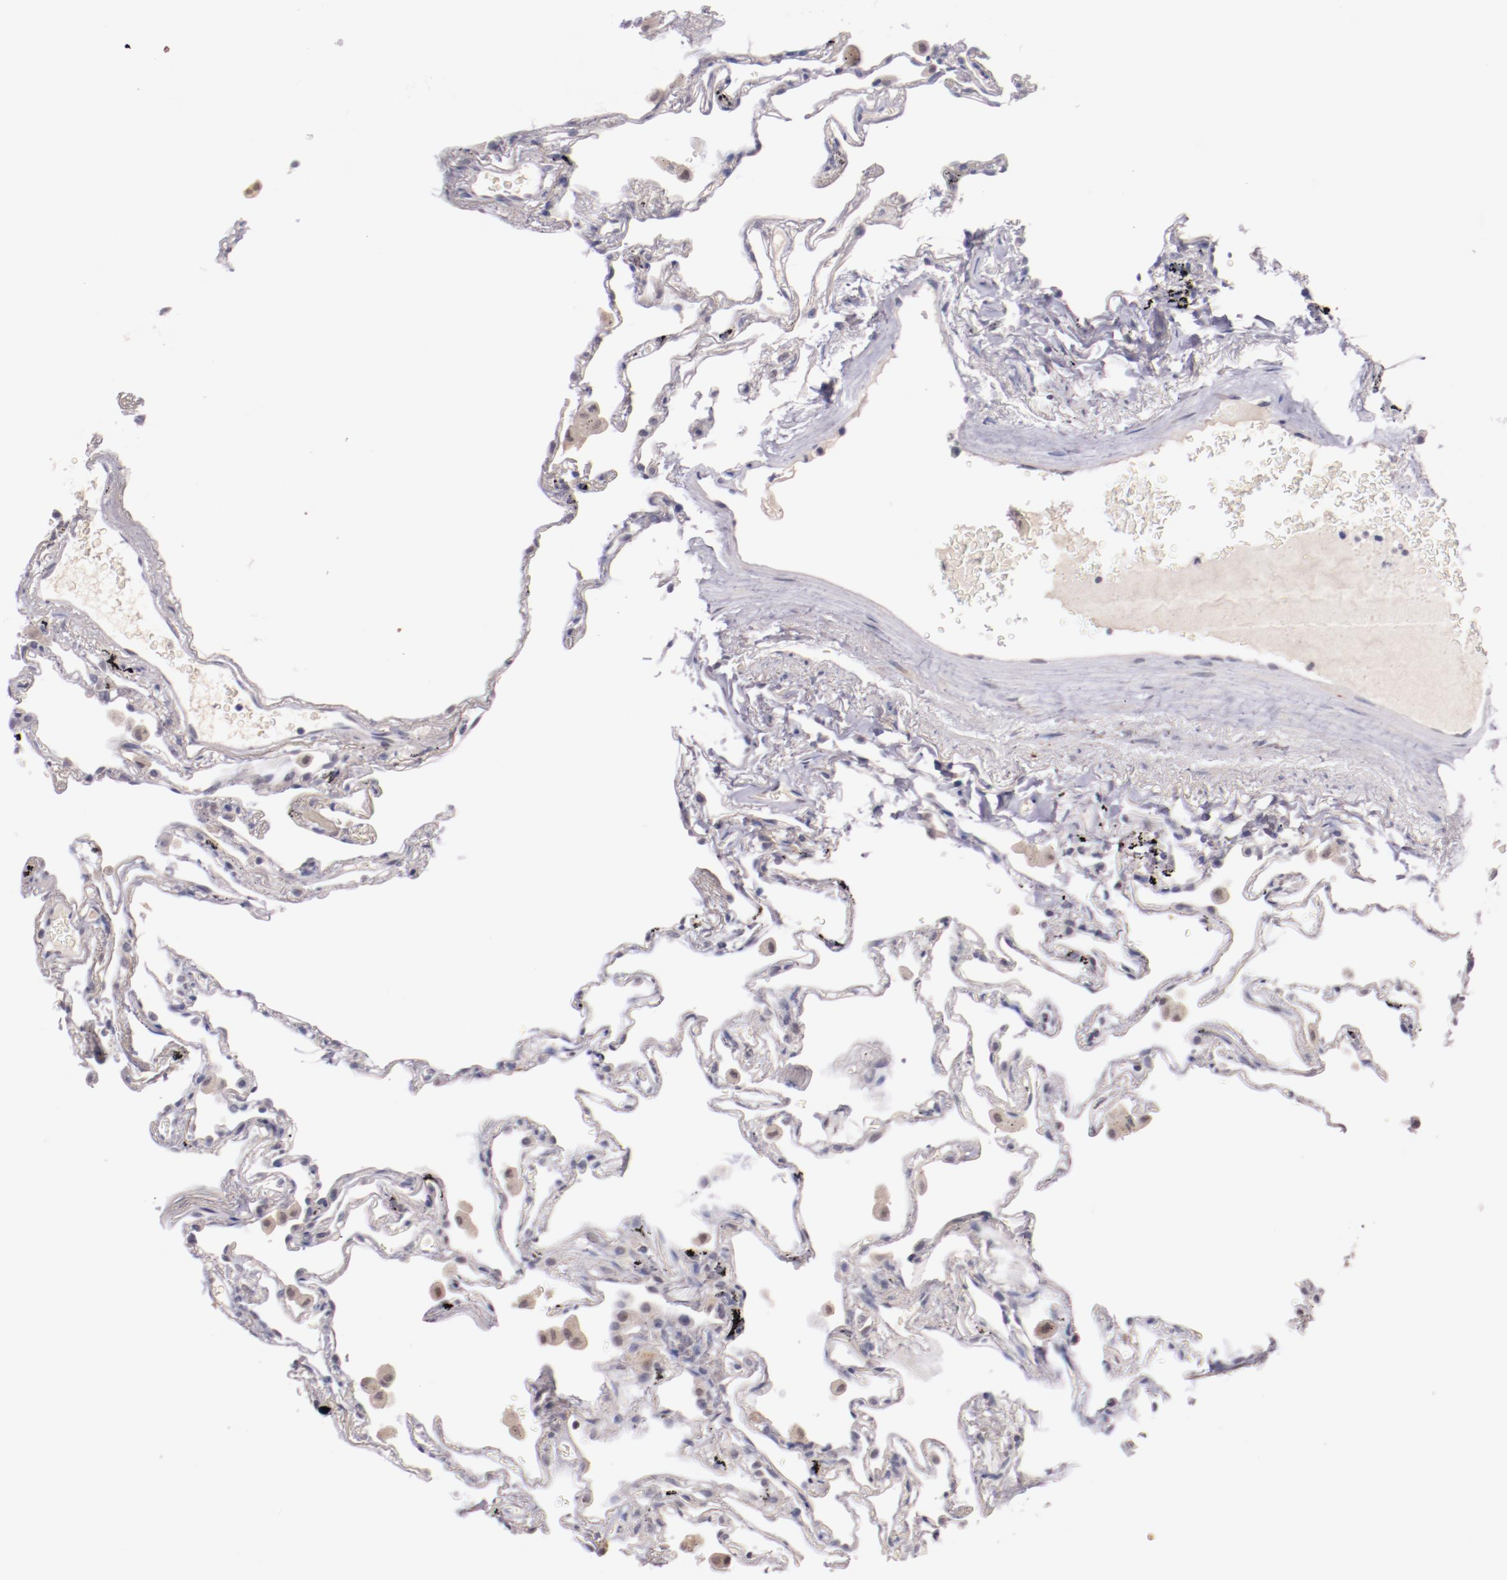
{"staining": {"intensity": "negative", "quantity": "none", "location": "none"}, "tissue": "lung", "cell_type": "Alveolar cells", "image_type": "normal", "snomed": [{"axis": "morphology", "description": "Normal tissue, NOS"}, {"axis": "morphology", "description": "Inflammation, NOS"}, {"axis": "topography", "description": "Lung"}], "caption": "This is a photomicrograph of IHC staining of benign lung, which shows no expression in alveolar cells. (Stains: DAB (3,3'-diaminobenzidine) IHC with hematoxylin counter stain, Microscopy: brightfield microscopy at high magnification).", "gene": "SYP", "patient": {"sex": "male", "age": 69}}